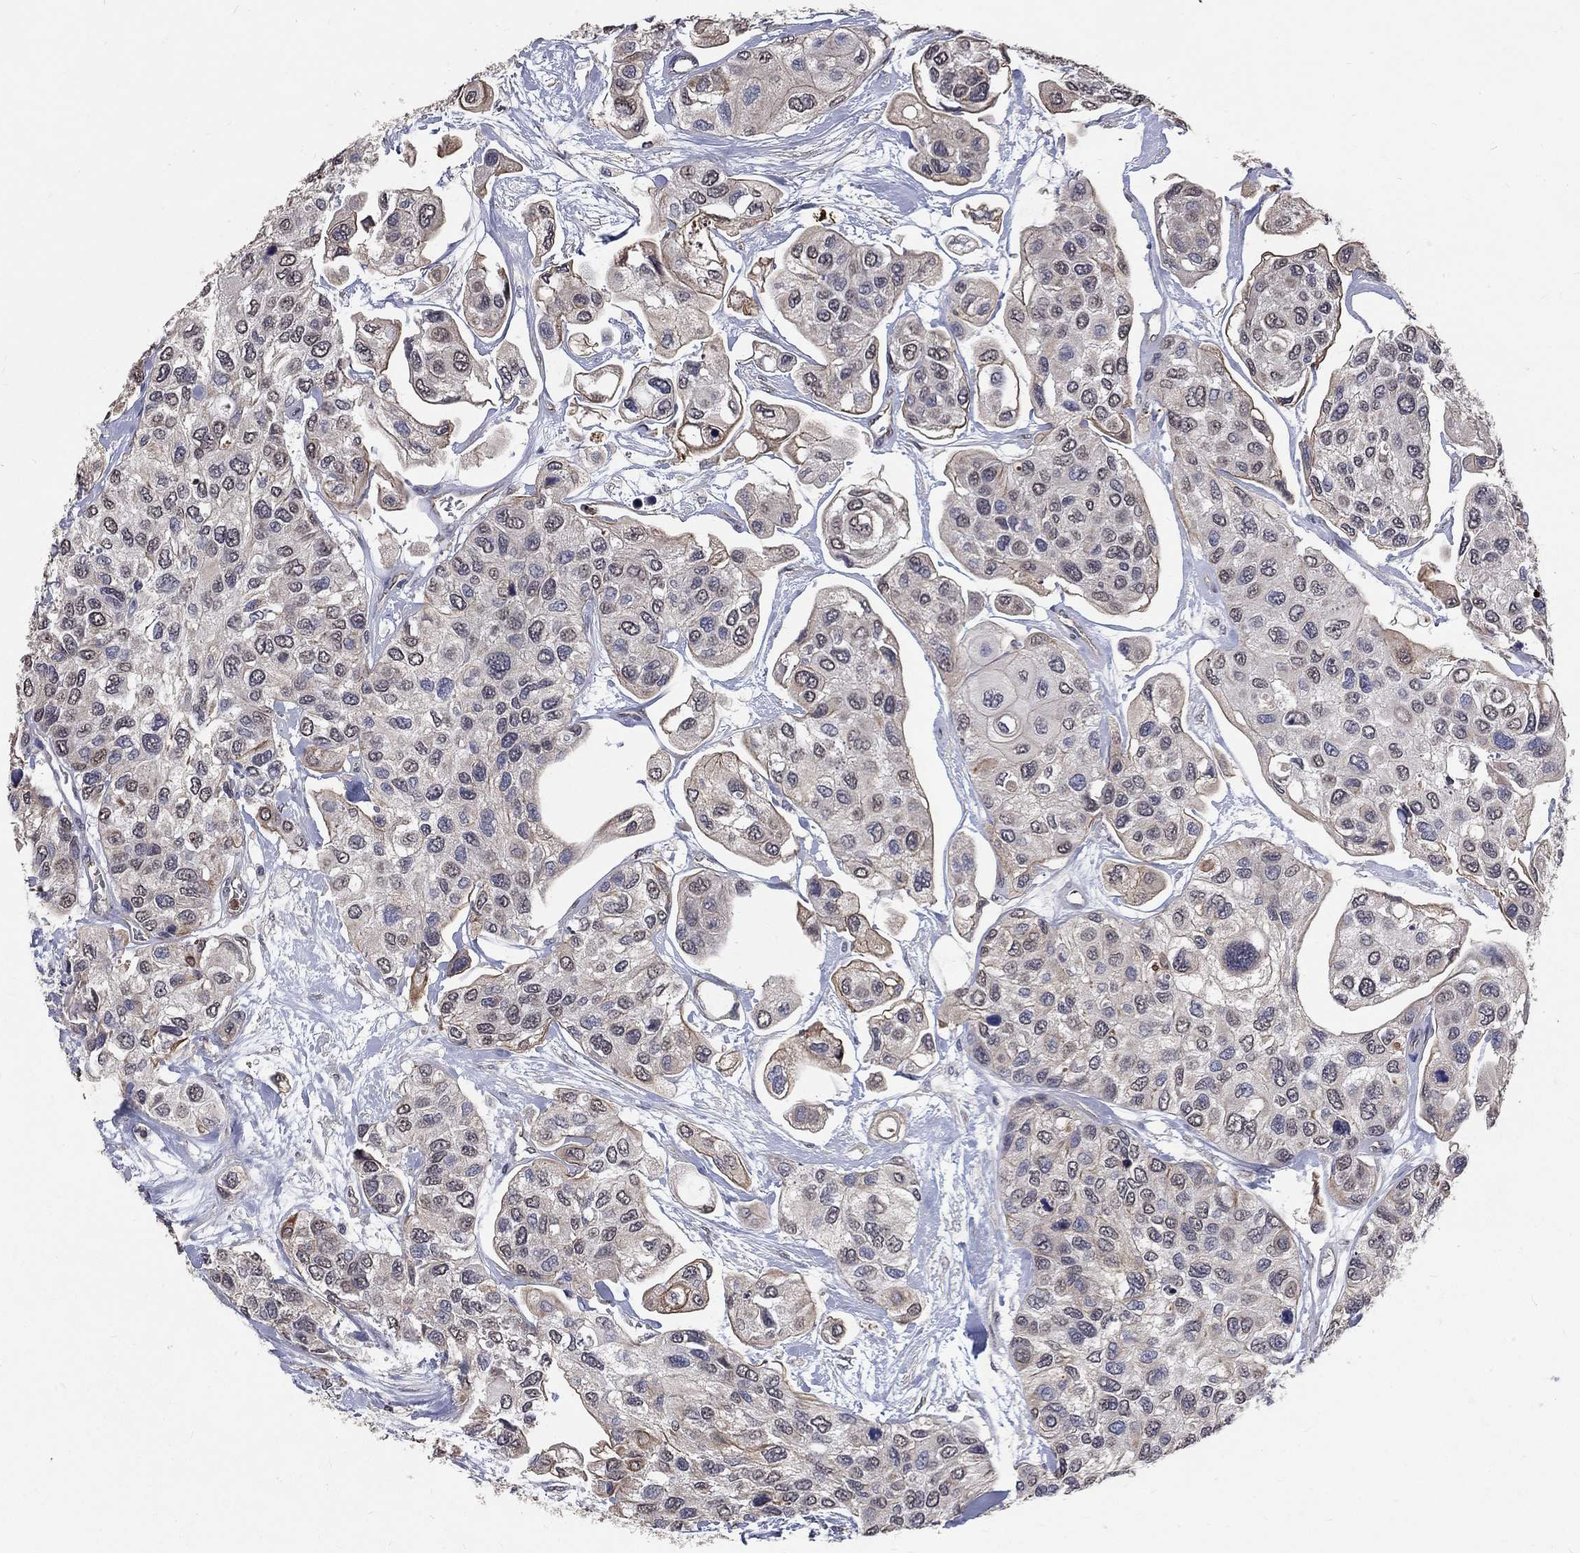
{"staining": {"intensity": "moderate", "quantity": "<25%", "location": "cytoplasmic/membranous"}, "tissue": "urothelial cancer", "cell_type": "Tumor cells", "image_type": "cancer", "snomed": [{"axis": "morphology", "description": "Urothelial carcinoma, High grade"}, {"axis": "topography", "description": "Urinary bladder"}], "caption": "Brown immunohistochemical staining in urothelial cancer displays moderate cytoplasmic/membranous staining in about <25% of tumor cells.", "gene": "CHST5", "patient": {"sex": "male", "age": 77}}